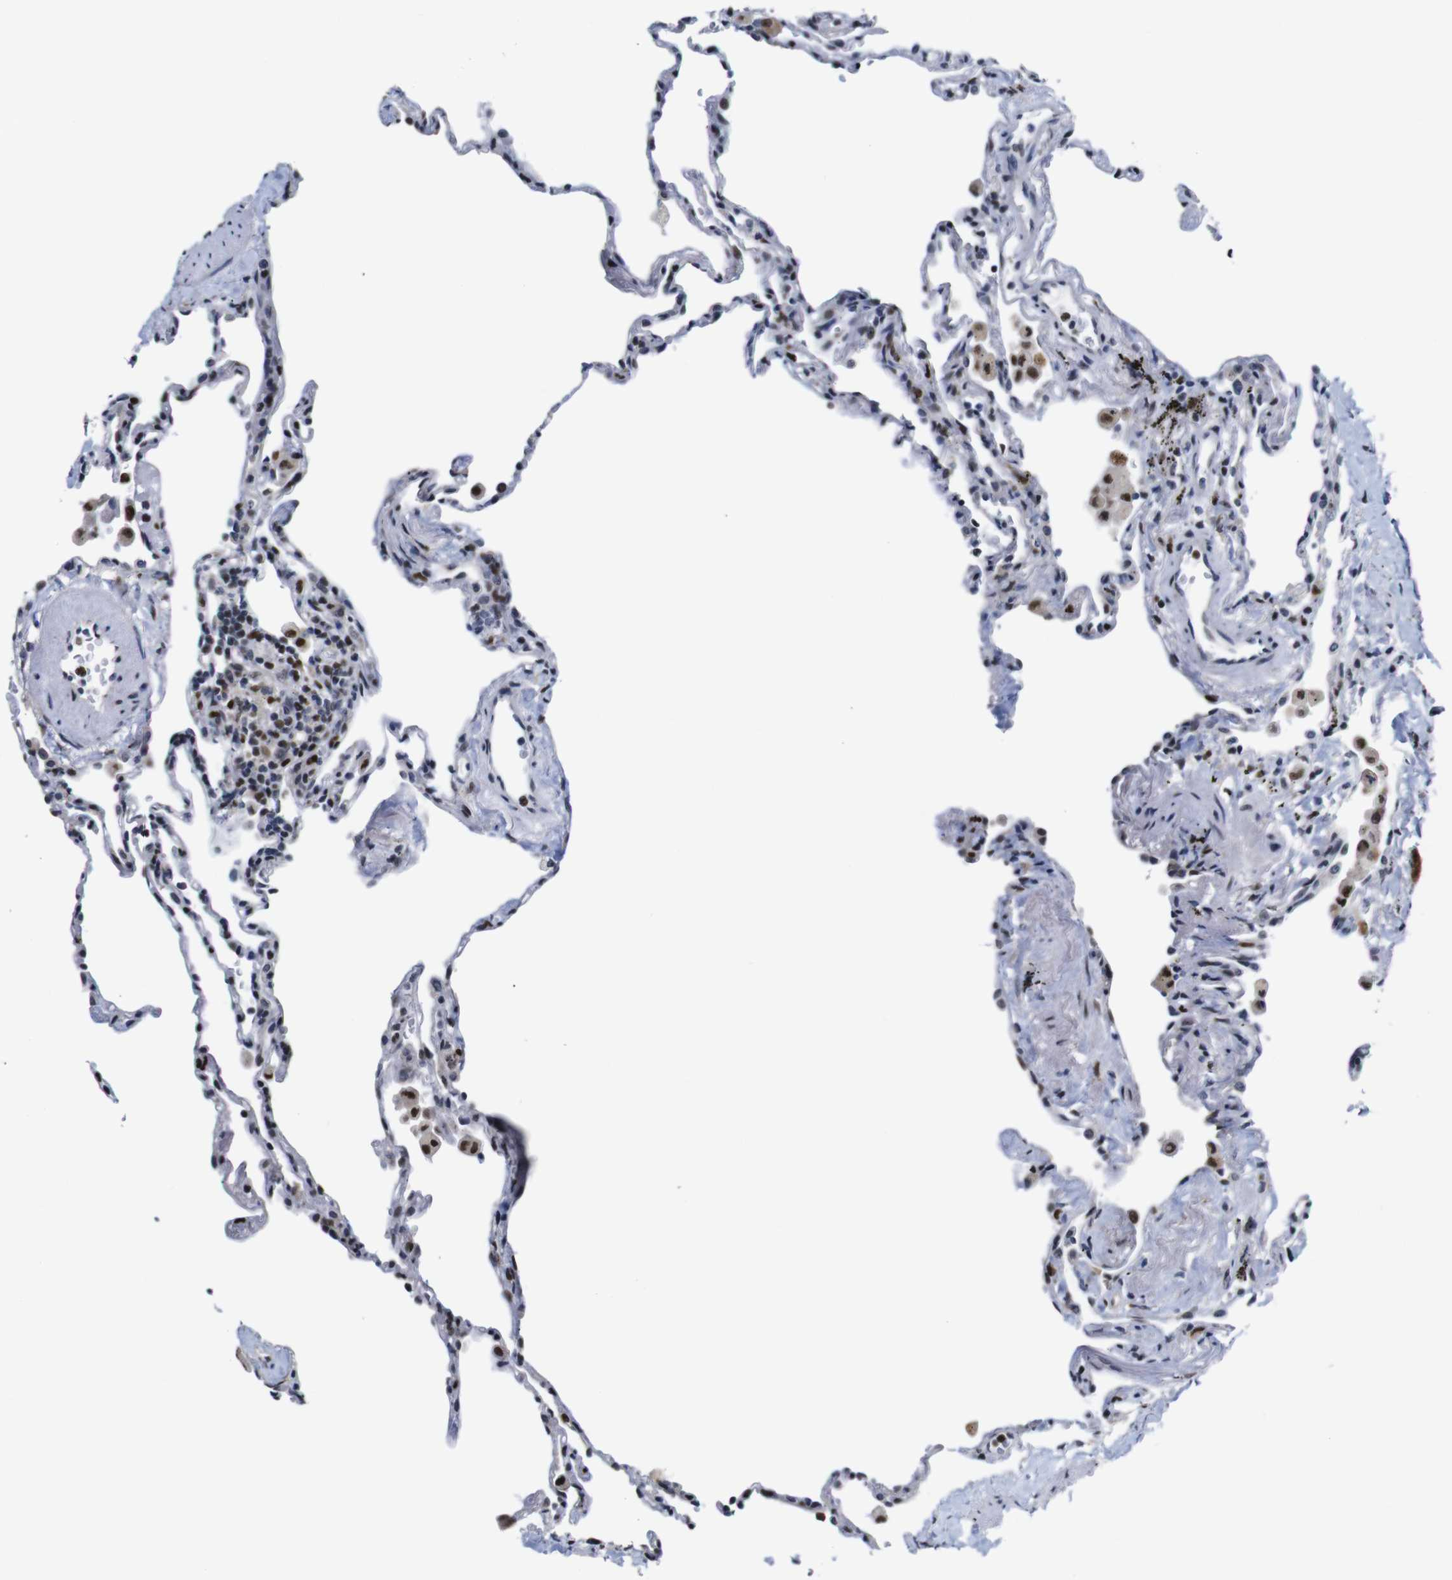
{"staining": {"intensity": "moderate", "quantity": "25%-75%", "location": "nuclear"}, "tissue": "lung", "cell_type": "Alveolar cells", "image_type": "normal", "snomed": [{"axis": "morphology", "description": "Normal tissue, NOS"}, {"axis": "topography", "description": "Lung"}], "caption": "Protein expression analysis of benign lung exhibits moderate nuclear staining in about 25%-75% of alveolar cells. (brown staining indicates protein expression, while blue staining denotes nuclei).", "gene": "GATA6", "patient": {"sex": "male", "age": 59}}